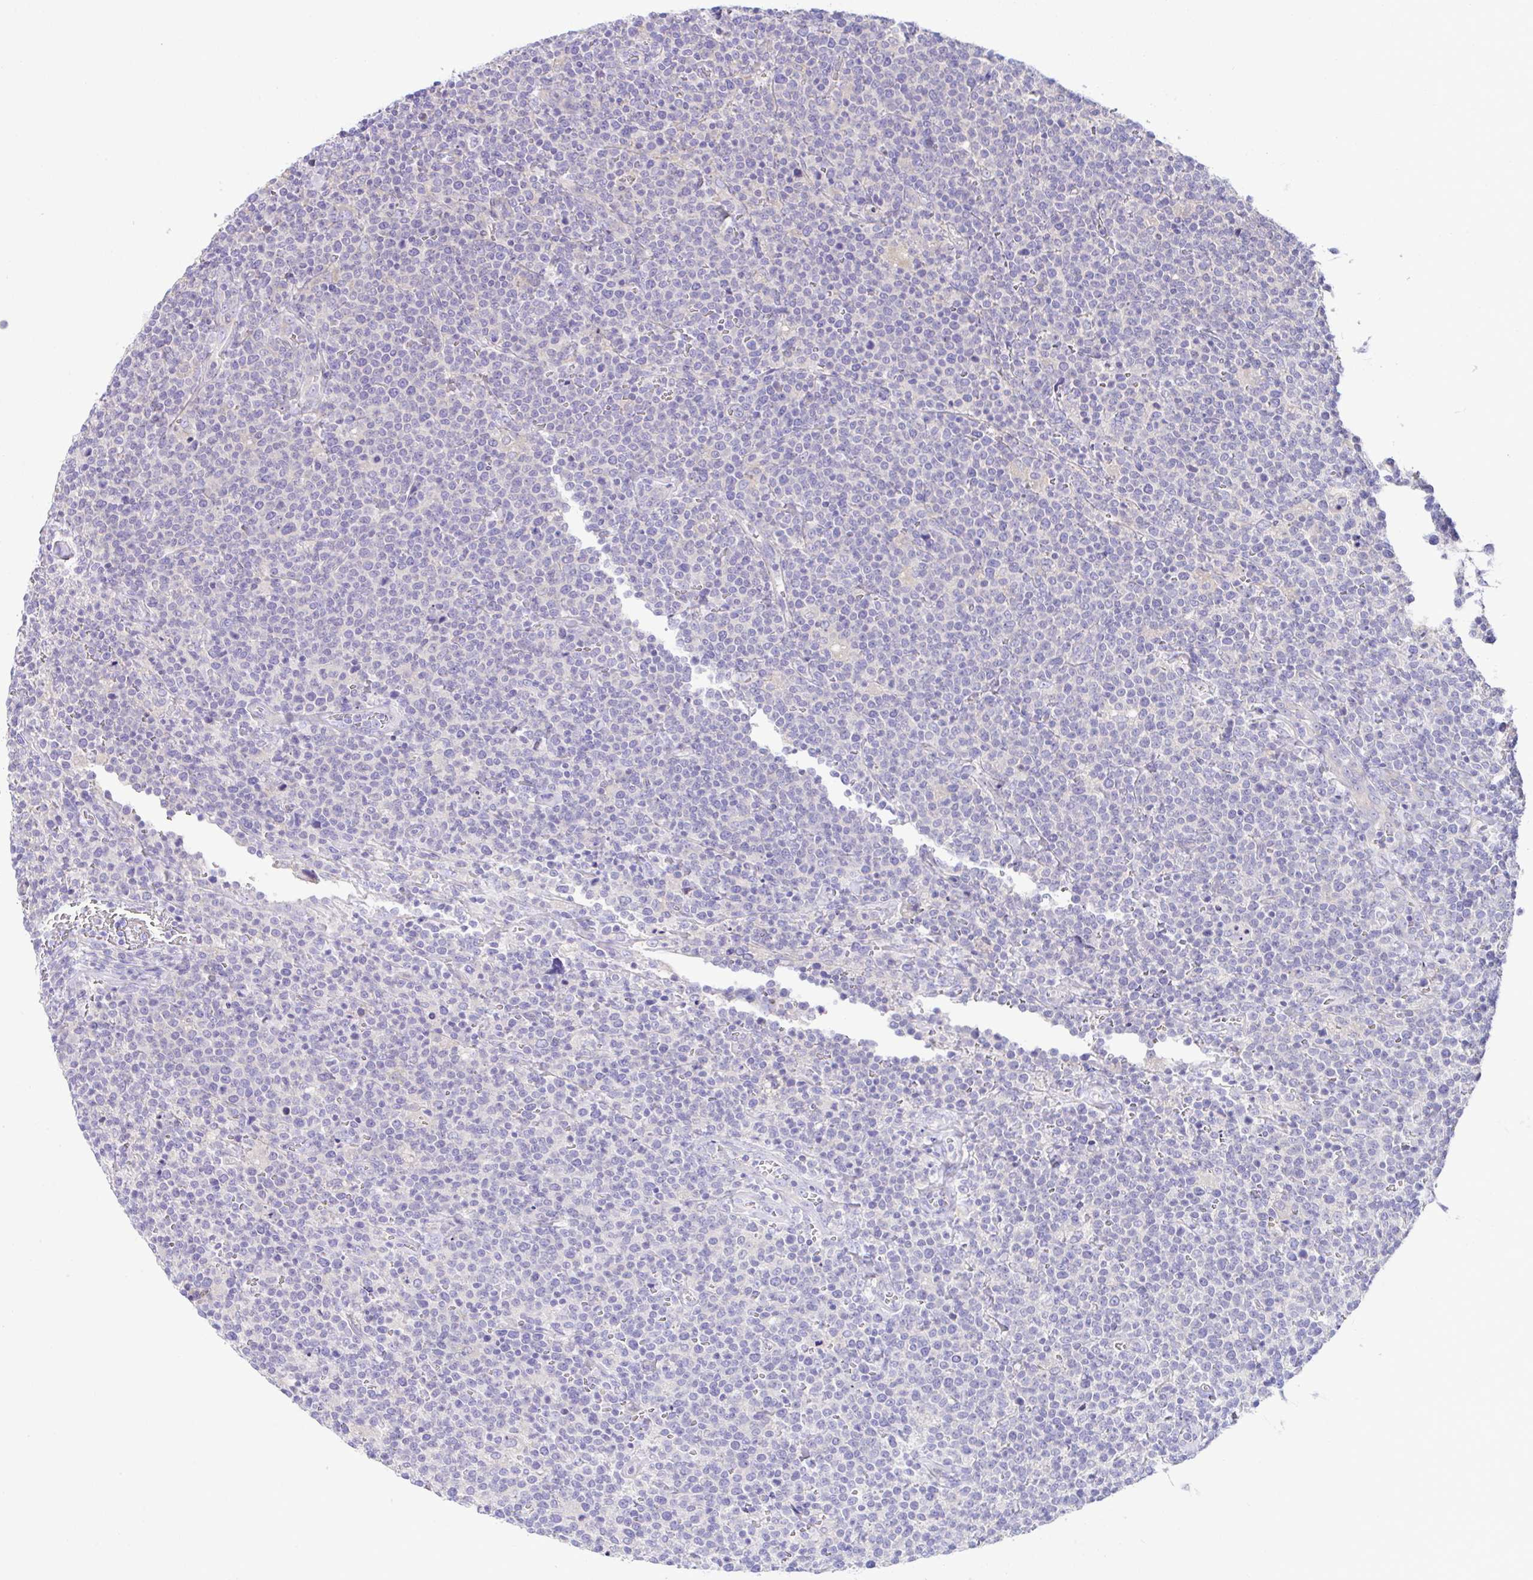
{"staining": {"intensity": "negative", "quantity": "none", "location": "none"}, "tissue": "lymphoma", "cell_type": "Tumor cells", "image_type": "cancer", "snomed": [{"axis": "morphology", "description": "Malignant lymphoma, non-Hodgkin's type, High grade"}, {"axis": "topography", "description": "Lymph node"}], "caption": "This image is of high-grade malignant lymphoma, non-Hodgkin's type stained with immunohistochemistry (IHC) to label a protein in brown with the nuclei are counter-stained blue. There is no staining in tumor cells.", "gene": "OR4P4", "patient": {"sex": "male", "age": 61}}